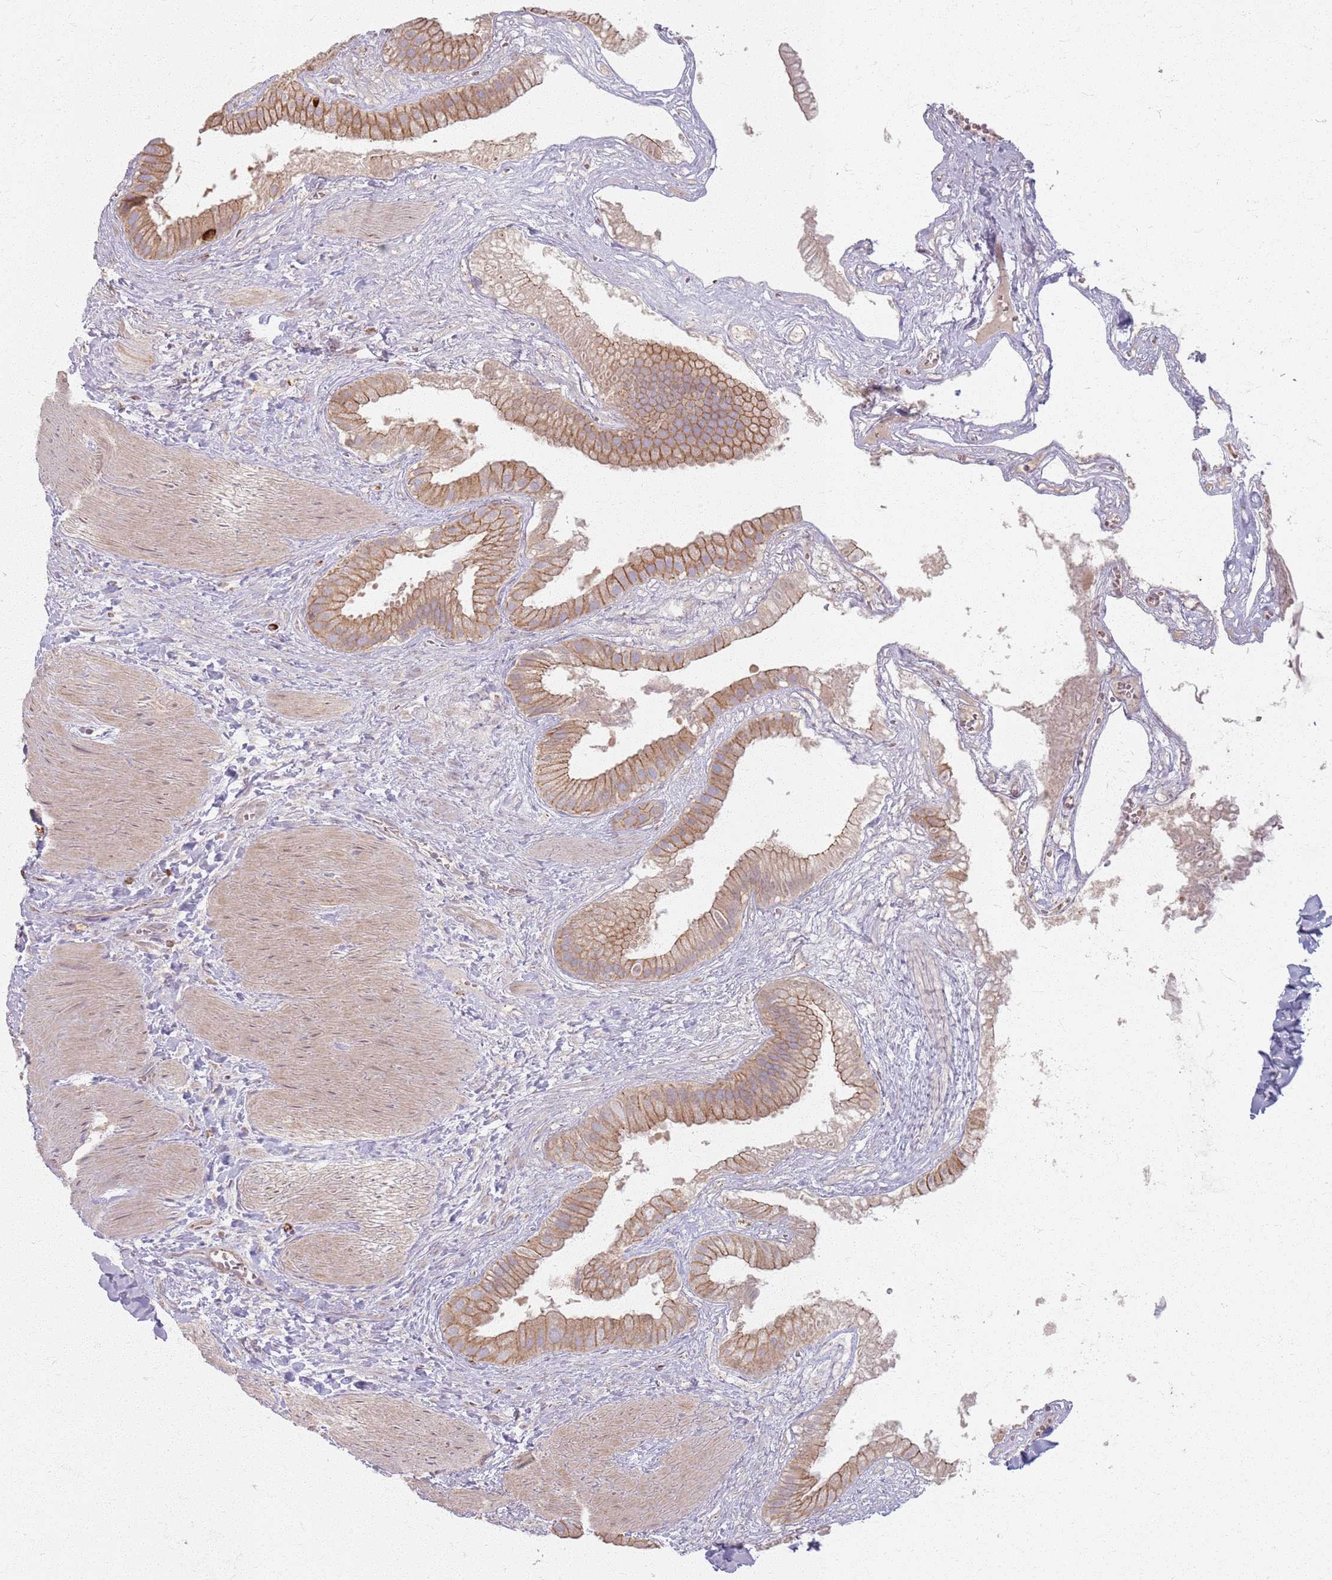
{"staining": {"intensity": "moderate", "quantity": ">75%", "location": "cytoplasmic/membranous"}, "tissue": "gallbladder", "cell_type": "Glandular cells", "image_type": "normal", "snomed": [{"axis": "morphology", "description": "Normal tissue, NOS"}, {"axis": "topography", "description": "Gallbladder"}], "caption": "Immunohistochemical staining of normal human gallbladder displays moderate cytoplasmic/membranous protein expression in approximately >75% of glandular cells.", "gene": "KCNA5", "patient": {"sex": "male", "age": 55}}